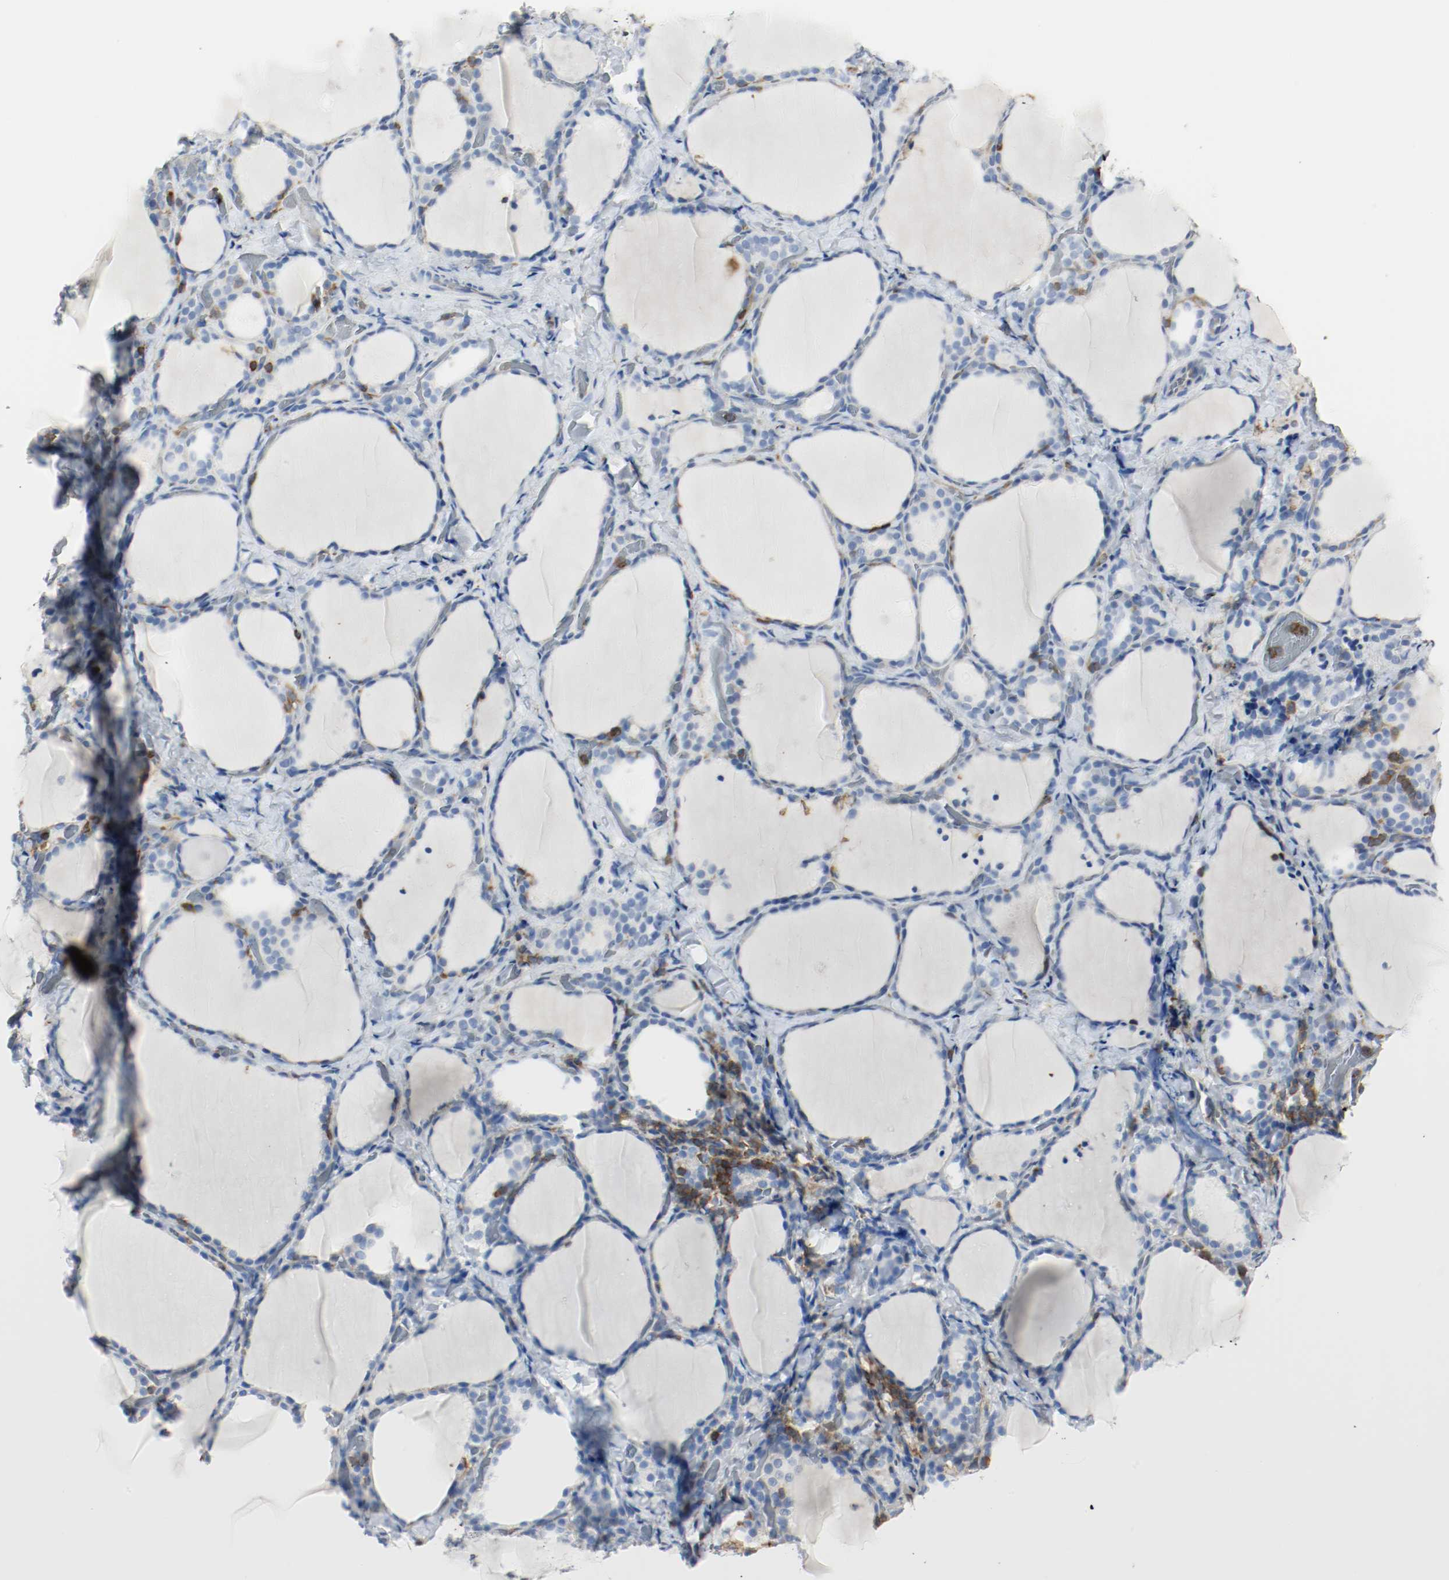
{"staining": {"intensity": "negative", "quantity": "none", "location": "none"}, "tissue": "thyroid gland", "cell_type": "Glandular cells", "image_type": "normal", "snomed": [{"axis": "morphology", "description": "Normal tissue, NOS"}, {"axis": "morphology", "description": "Papillary adenocarcinoma, NOS"}, {"axis": "topography", "description": "Thyroid gland"}], "caption": "High power microscopy micrograph of an immunohistochemistry (IHC) image of unremarkable thyroid gland, revealing no significant expression in glandular cells.", "gene": "ARPC1B", "patient": {"sex": "female", "age": 30}}